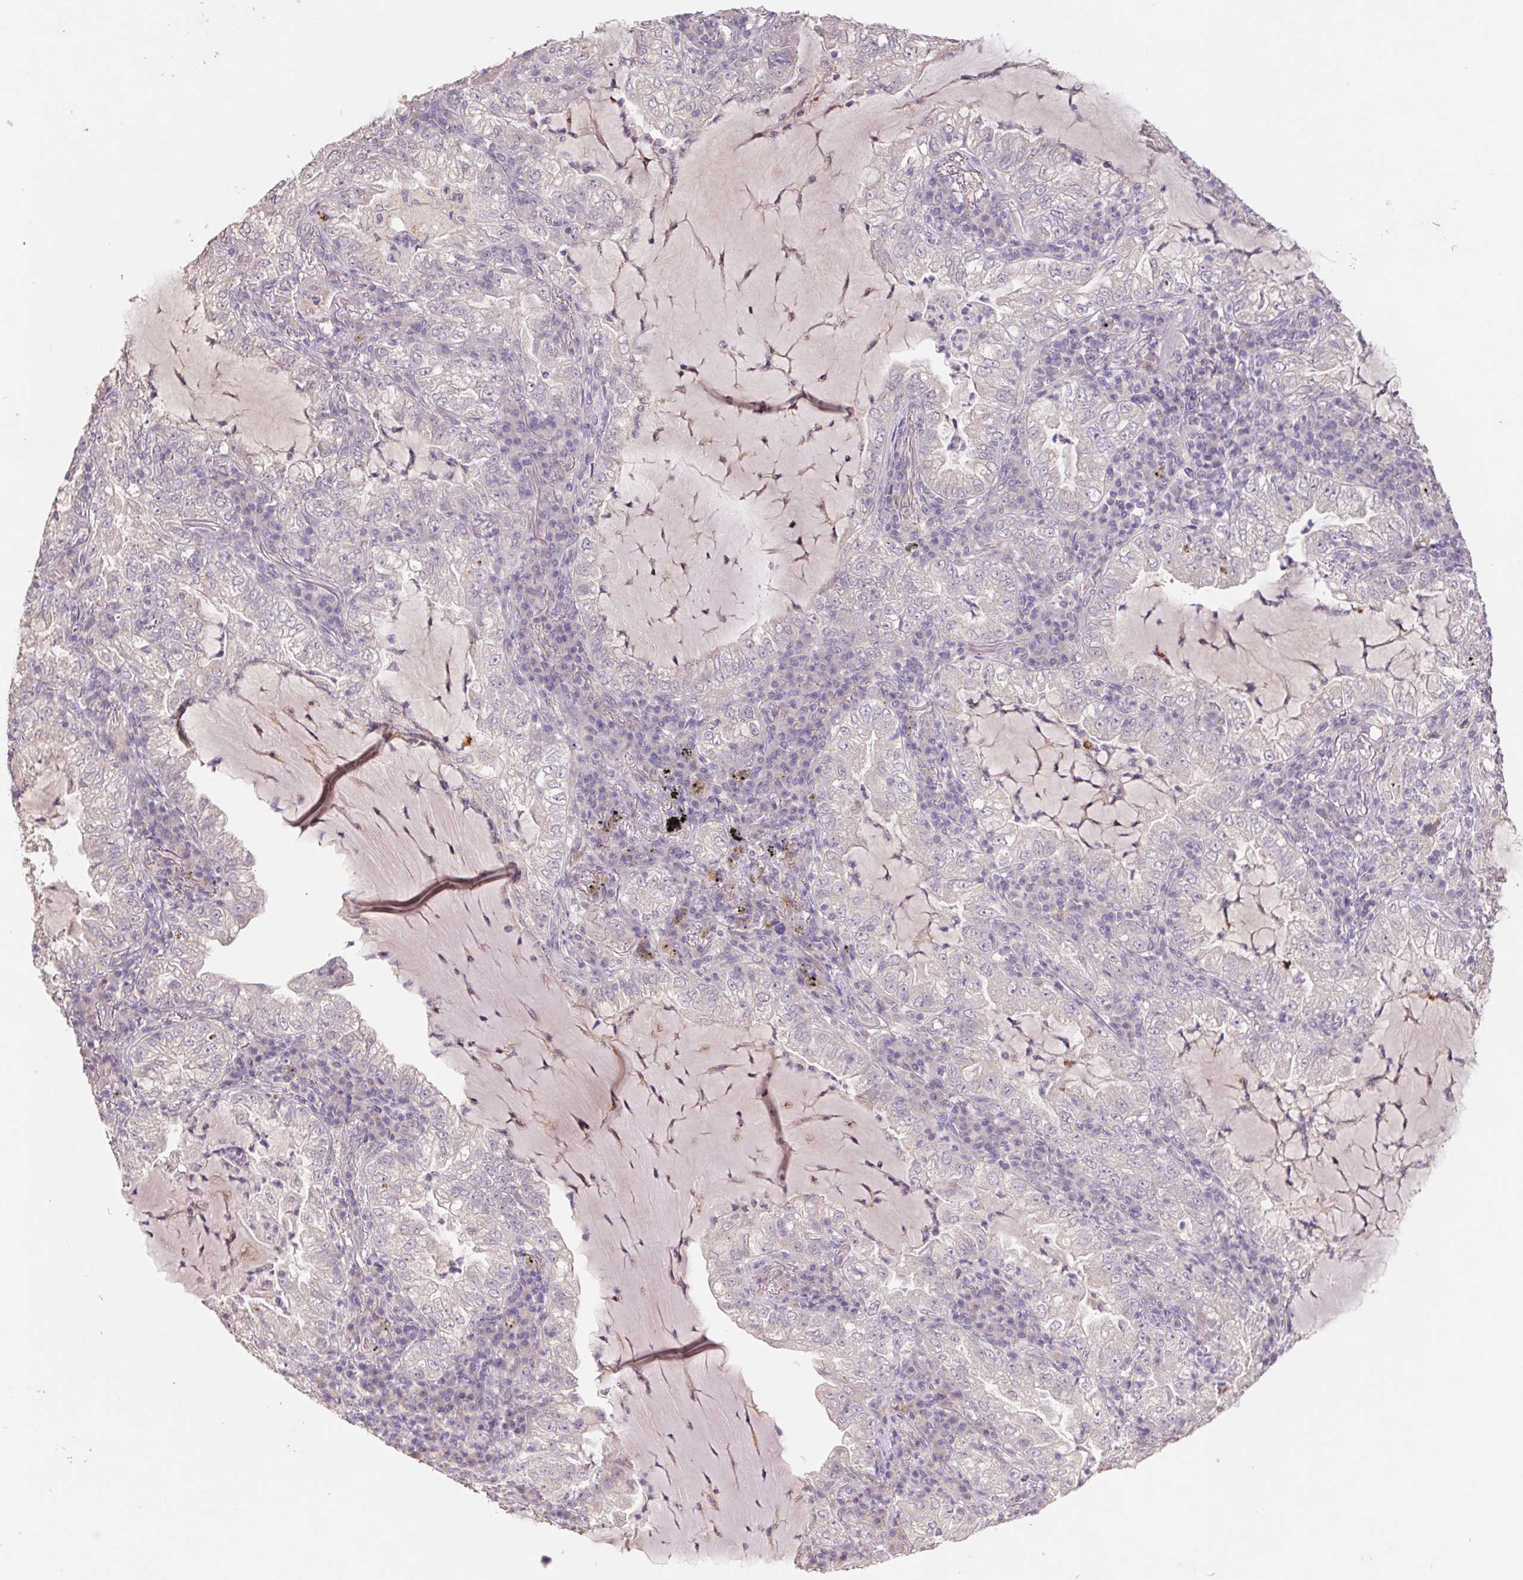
{"staining": {"intensity": "negative", "quantity": "none", "location": "none"}, "tissue": "lung cancer", "cell_type": "Tumor cells", "image_type": "cancer", "snomed": [{"axis": "morphology", "description": "Adenocarcinoma, NOS"}, {"axis": "topography", "description": "Lung"}], "caption": "Immunohistochemistry of lung cancer (adenocarcinoma) demonstrates no positivity in tumor cells.", "gene": "GRM2", "patient": {"sex": "female", "age": 73}}